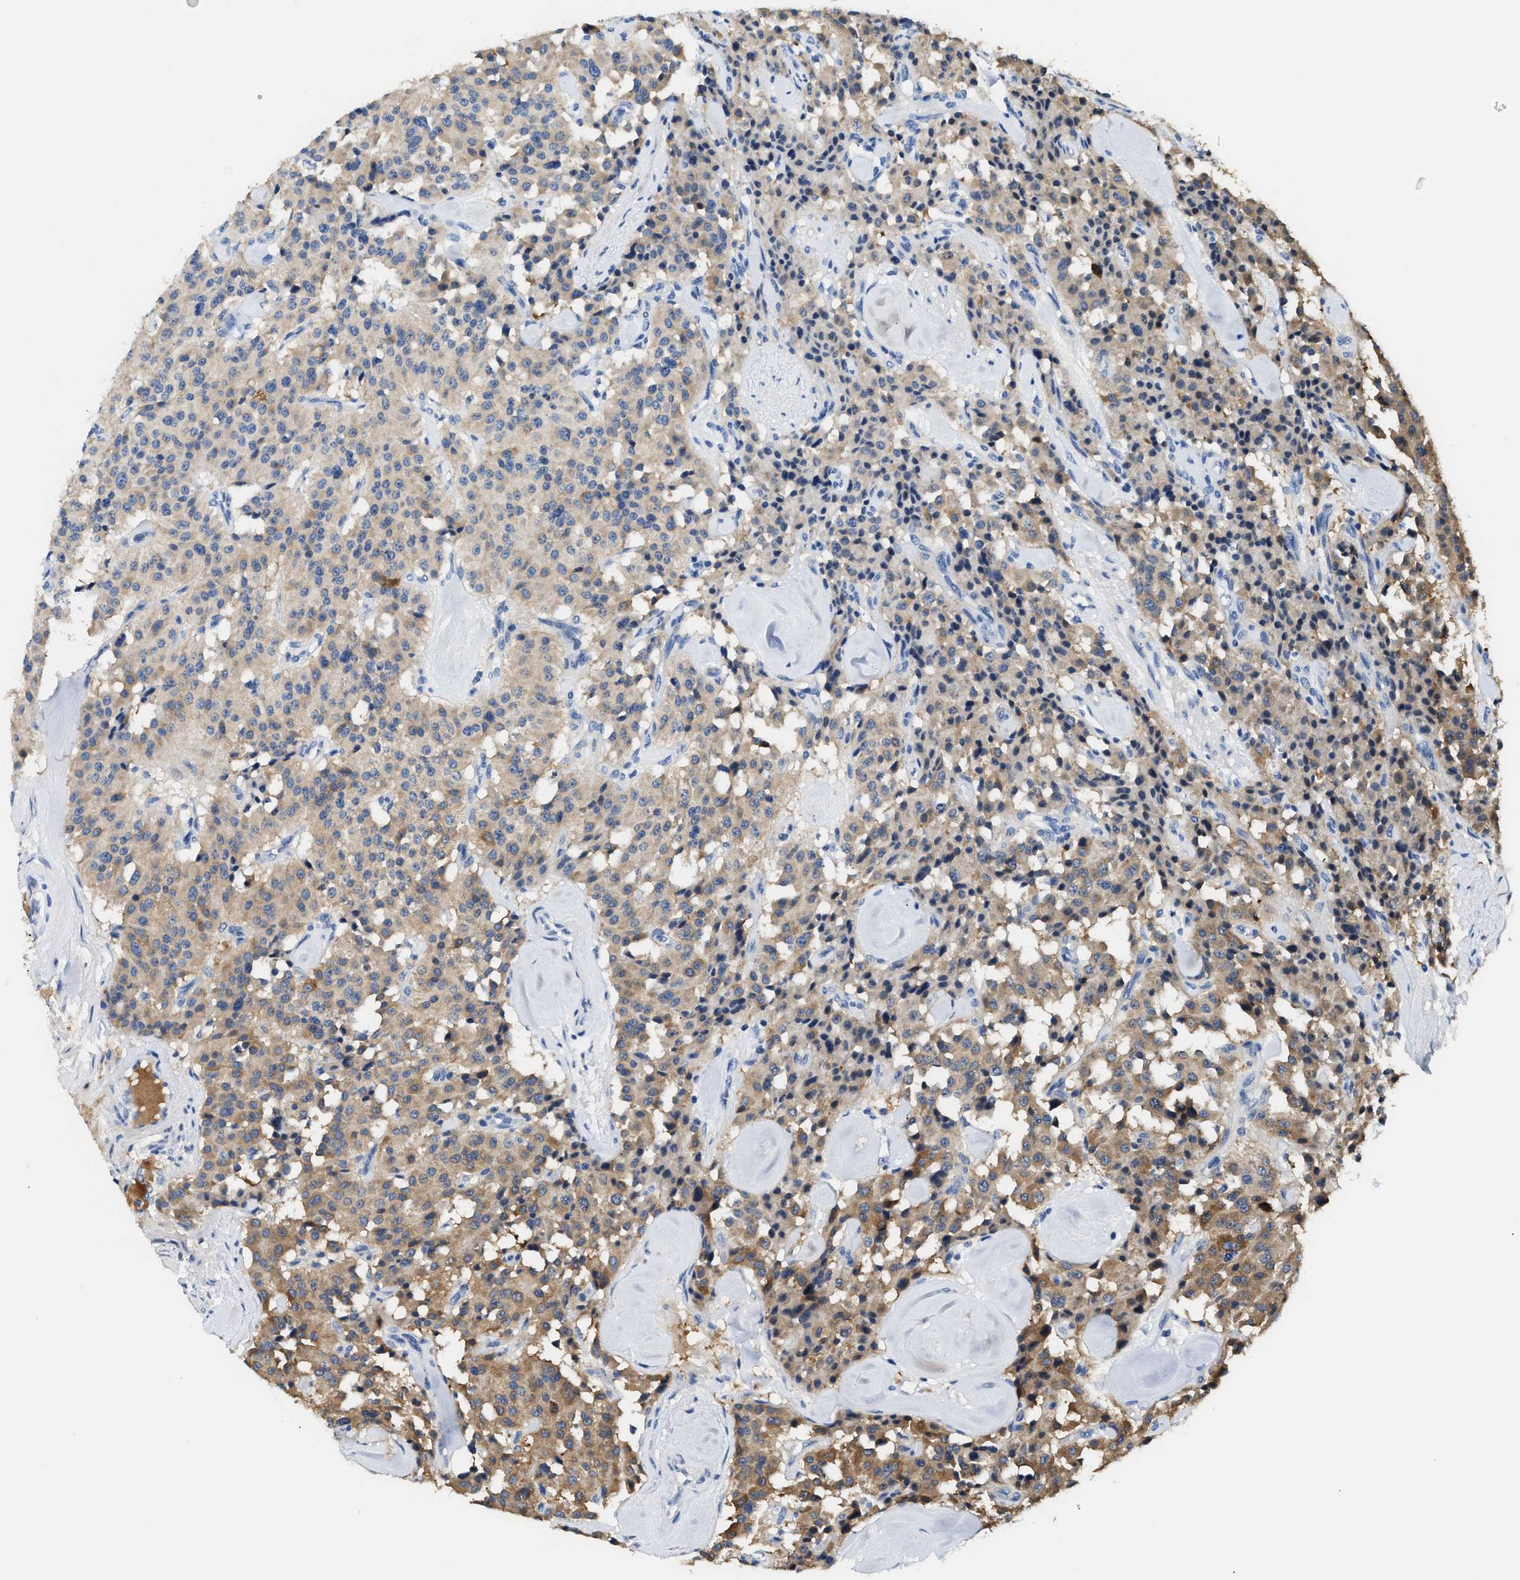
{"staining": {"intensity": "moderate", "quantity": ">75%", "location": "cytoplasmic/membranous"}, "tissue": "carcinoid", "cell_type": "Tumor cells", "image_type": "cancer", "snomed": [{"axis": "morphology", "description": "Carcinoid, malignant, NOS"}, {"axis": "topography", "description": "Lung"}], "caption": "The immunohistochemical stain labels moderate cytoplasmic/membranous expression in tumor cells of carcinoid tissue. (Brightfield microscopy of DAB IHC at high magnification).", "gene": "TUT7", "patient": {"sex": "male", "age": 30}}